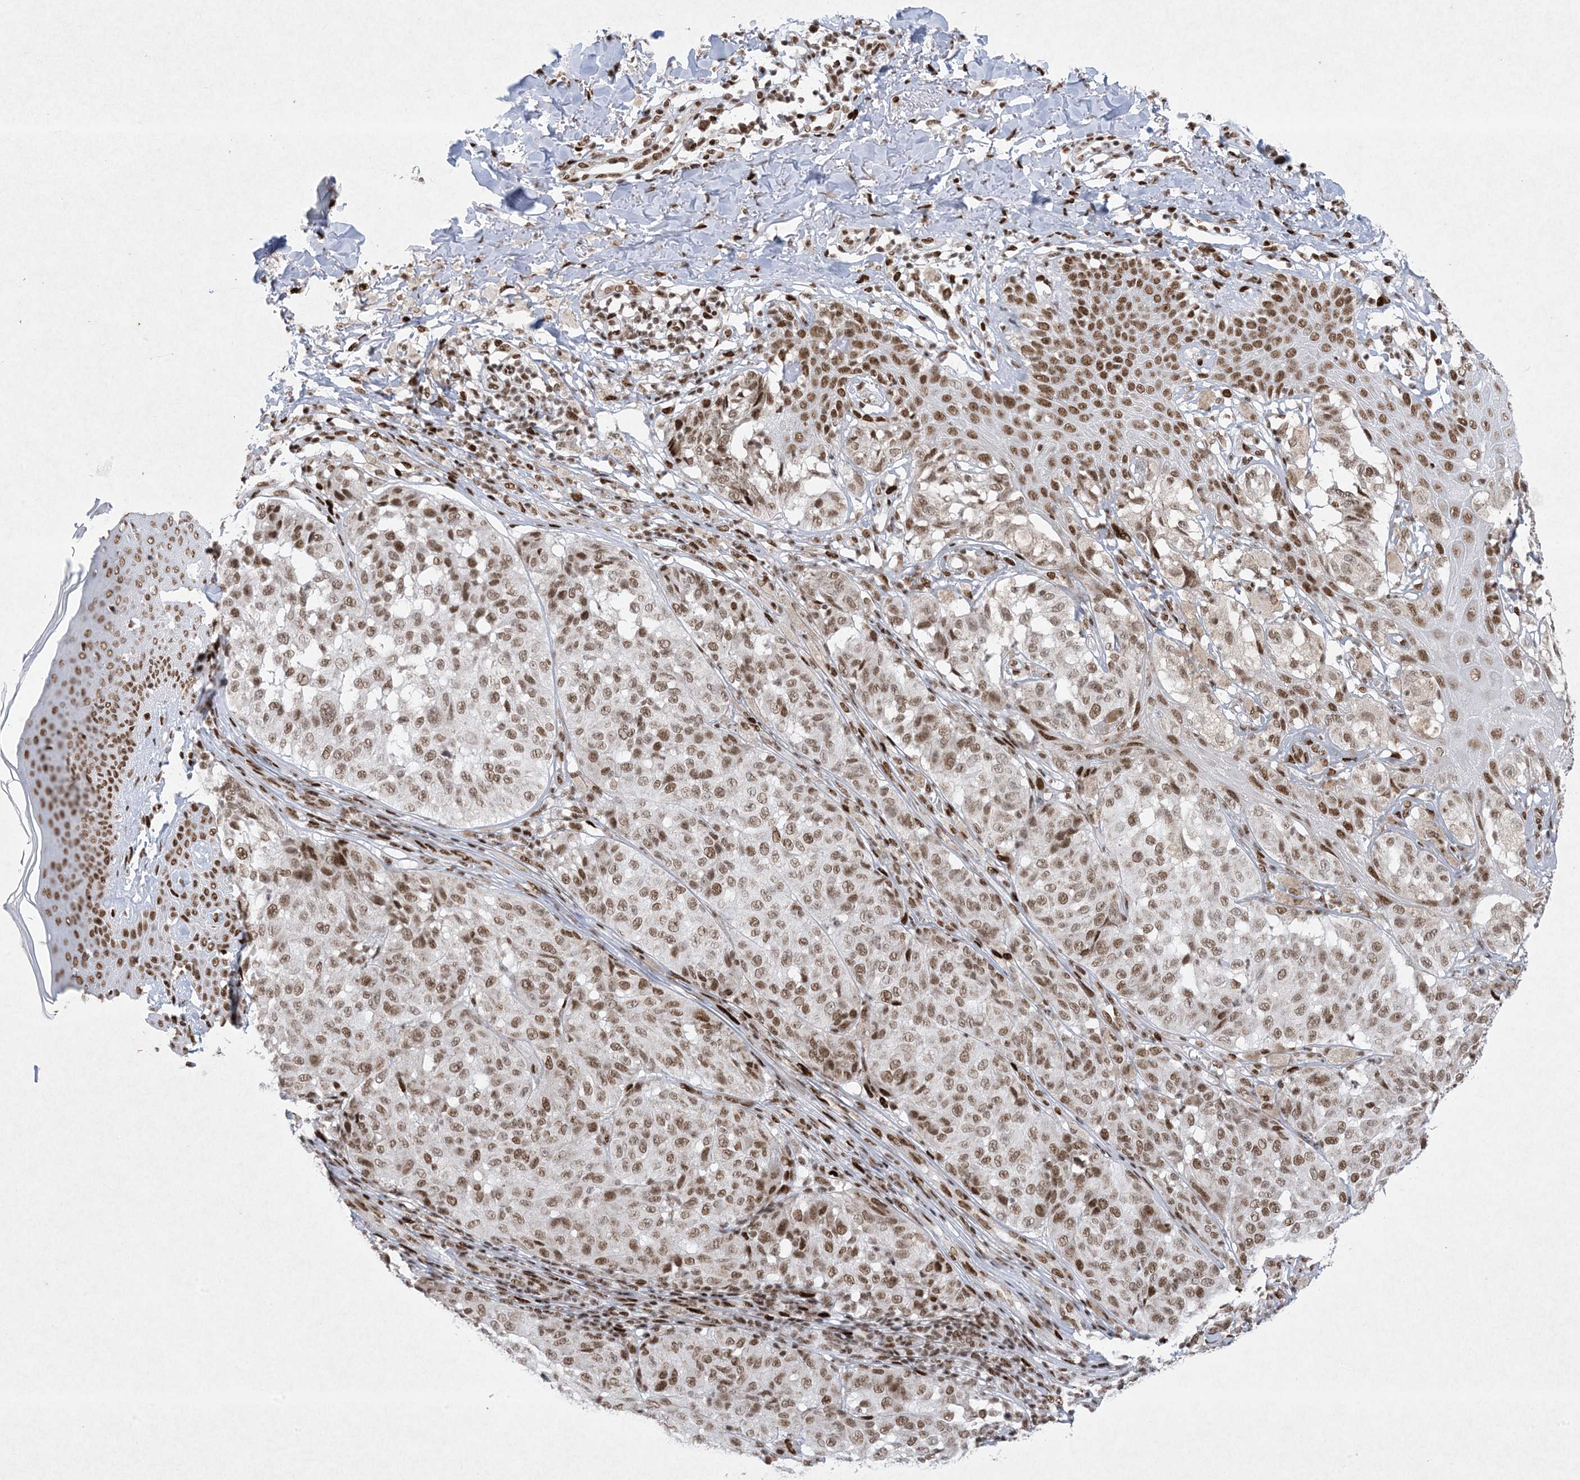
{"staining": {"intensity": "moderate", "quantity": ">75%", "location": "nuclear"}, "tissue": "melanoma", "cell_type": "Tumor cells", "image_type": "cancer", "snomed": [{"axis": "morphology", "description": "Malignant melanoma, NOS"}, {"axis": "topography", "description": "Skin"}], "caption": "Protein staining of malignant melanoma tissue shows moderate nuclear expression in approximately >75% of tumor cells. (IHC, brightfield microscopy, high magnification).", "gene": "PKNOX2", "patient": {"sex": "female", "age": 46}}